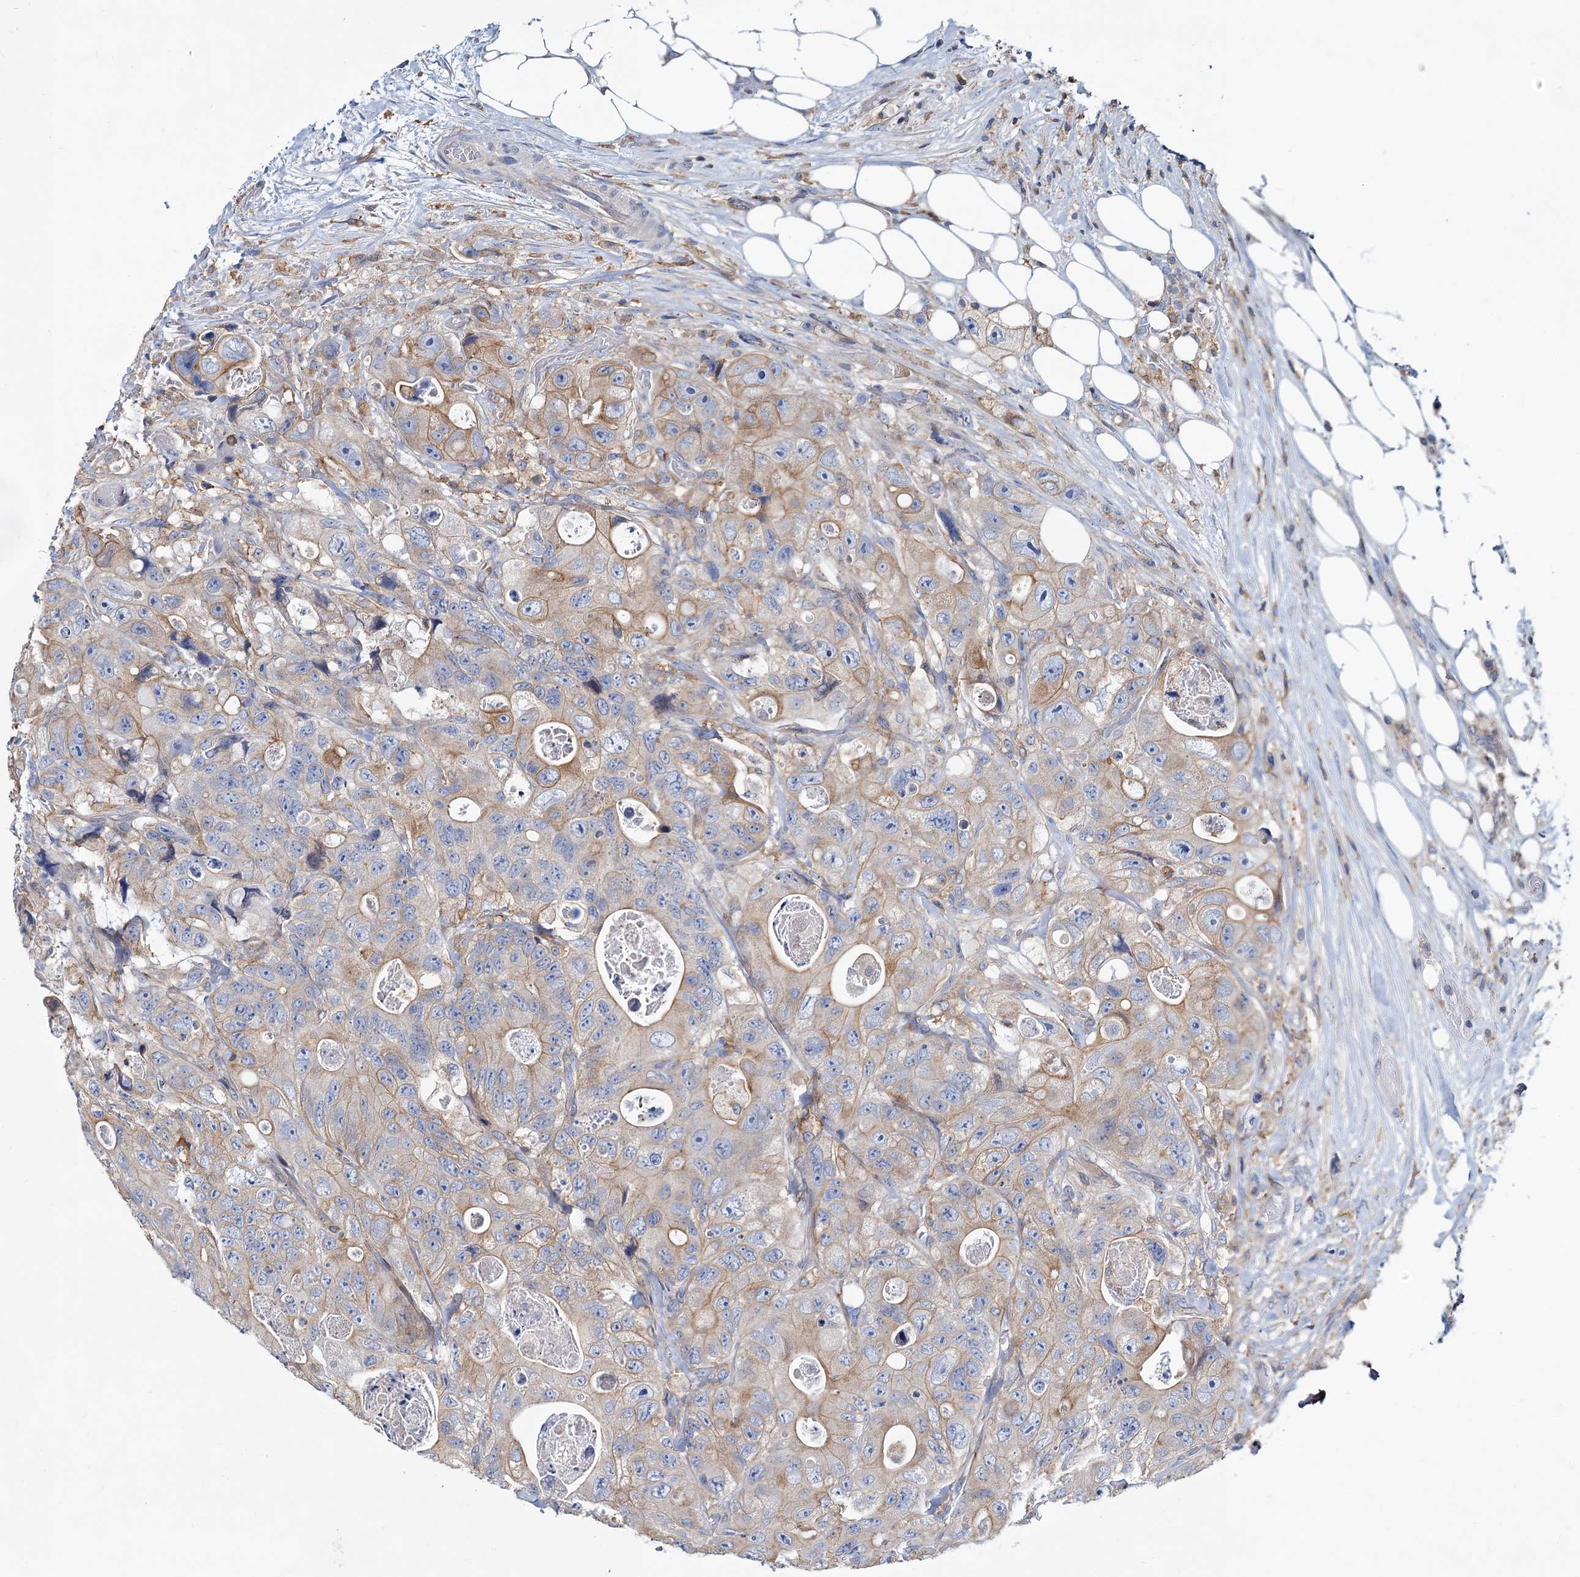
{"staining": {"intensity": "moderate", "quantity": "<25%", "location": "cytoplasmic/membranous"}, "tissue": "colorectal cancer", "cell_type": "Tumor cells", "image_type": "cancer", "snomed": [{"axis": "morphology", "description": "Adenocarcinoma, NOS"}, {"axis": "topography", "description": "Colon"}], "caption": "Colorectal cancer tissue reveals moderate cytoplasmic/membranous expression in about <25% of tumor cells, visualized by immunohistochemistry. The staining is performed using DAB brown chromogen to label protein expression. The nuclei are counter-stained blue using hematoxylin.", "gene": "LRCH4", "patient": {"sex": "female", "age": 46}}